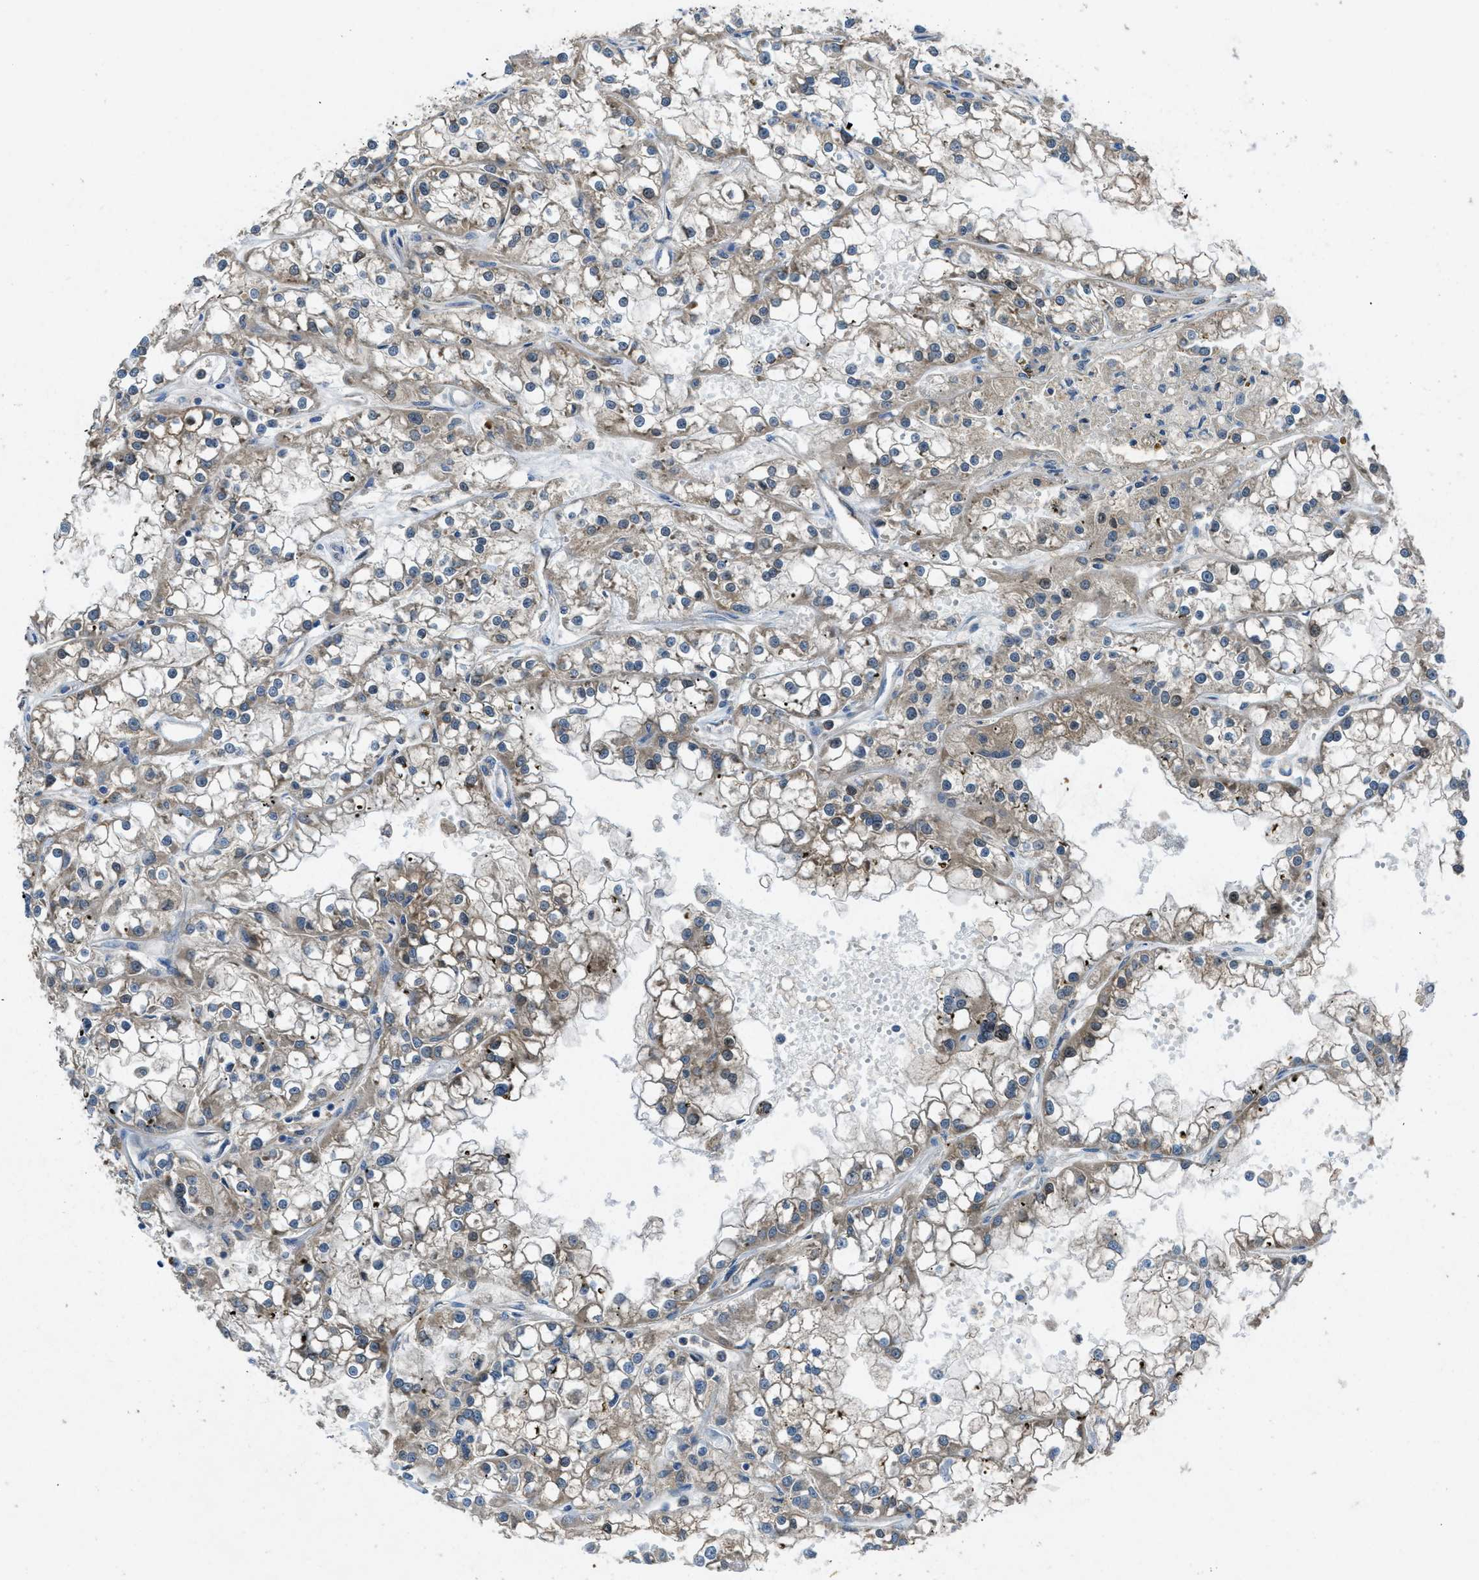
{"staining": {"intensity": "weak", "quantity": "25%-75%", "location": "cytoplasmic/membranous"}, "tissue": "renal cancer", "cell_type": "Tumor cells", "image_type": "cancer", "snomed": [{"axis": "morphology", "description": "Adenocarcinoma, NOS"}, {"axis": "topography", "description": "Kidney"}], "caption": "Protein analysis of renal adenocarcinoma tissue demonstrates weak cytoplasmic/membranous staining in approximately 25%-75% of tumor cells. (DAB IHC with brightfield microscopy, high magnification).", "gene": "MAP3K20", "patient": {"sex": "female", "age": 52}}